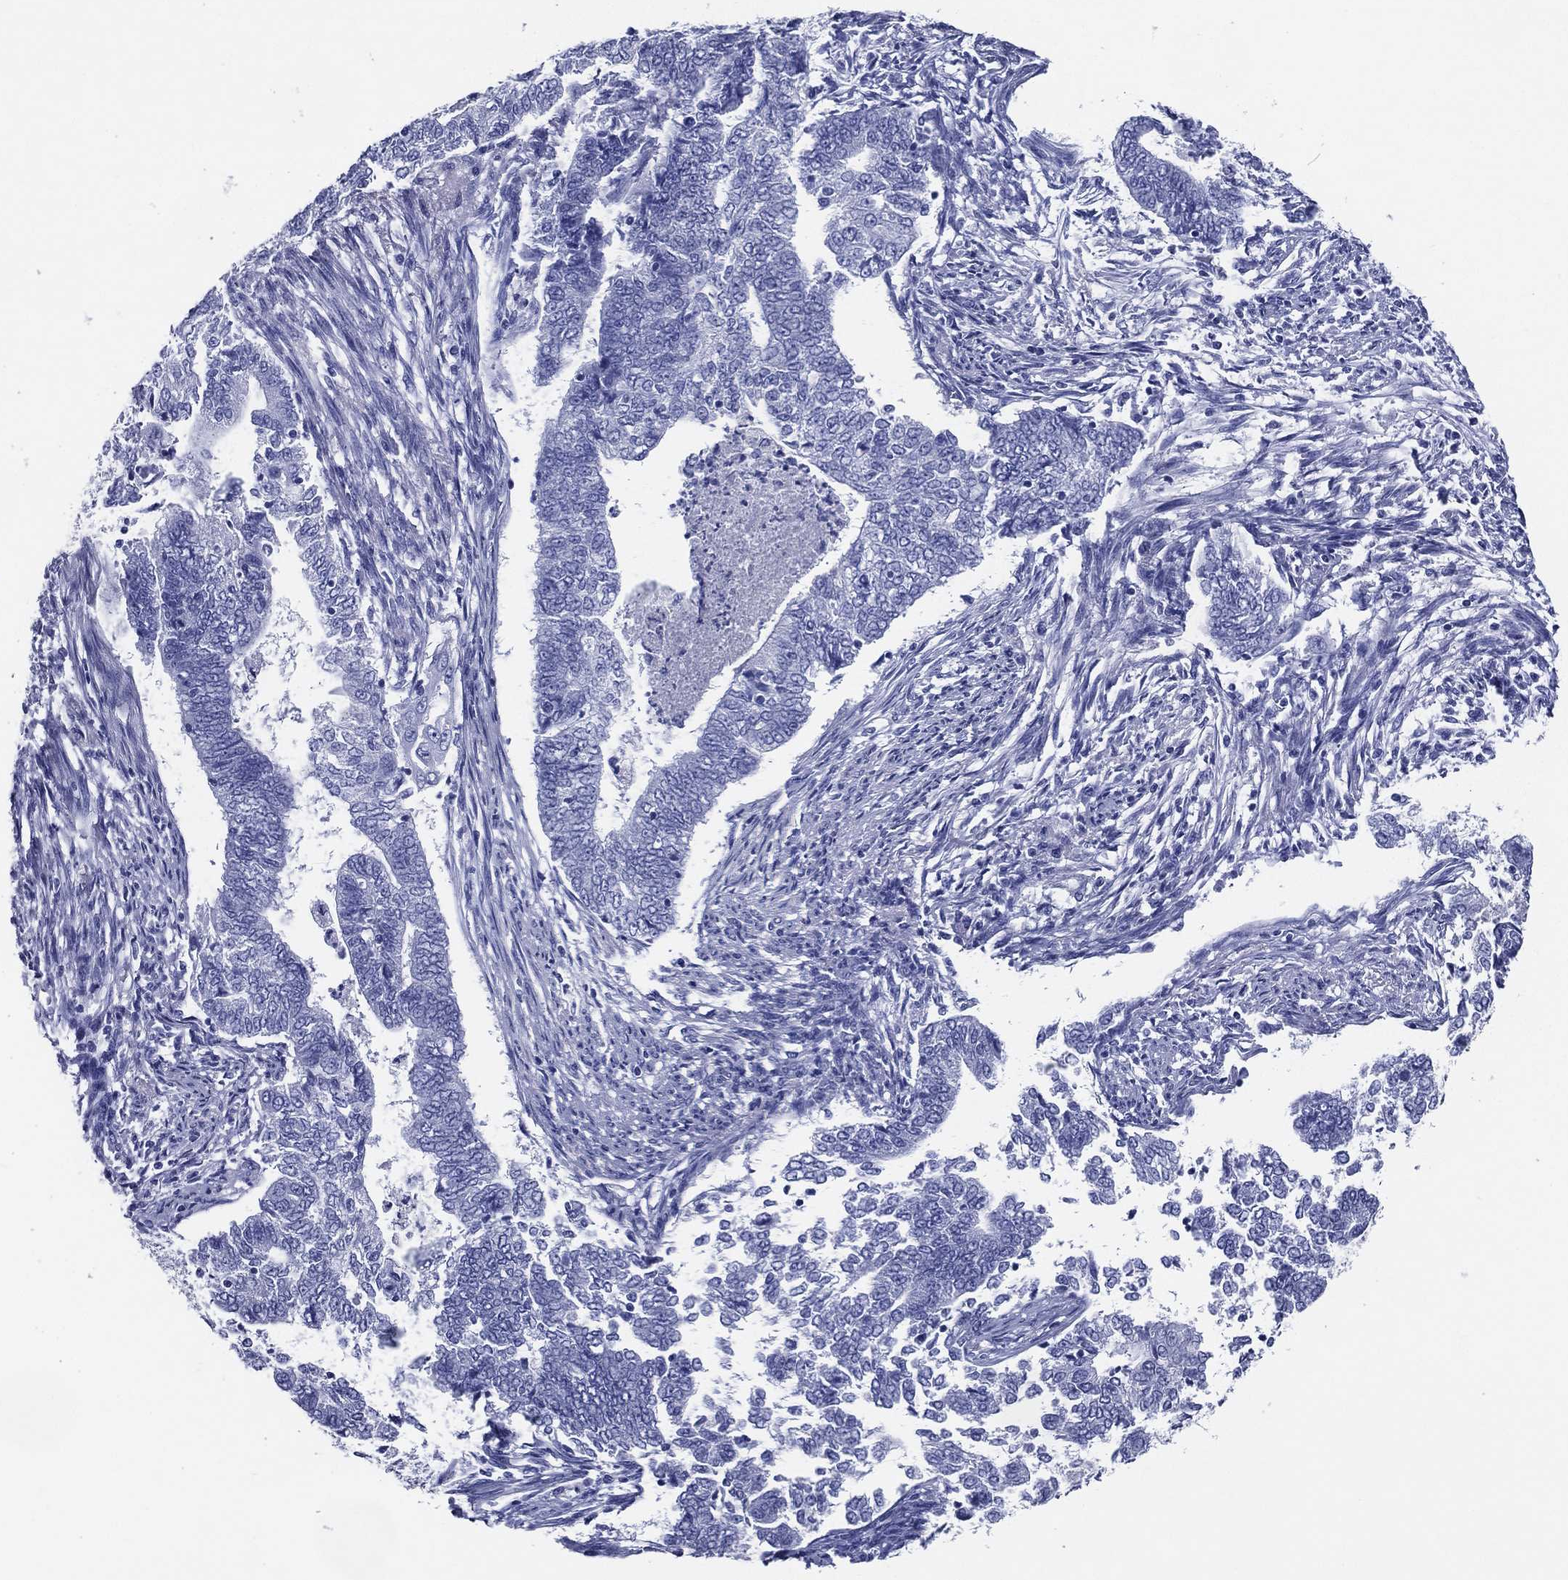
{"staining": {"intensity": "negative", "quantity": "none", "location": "none"}, "tissue": "endometrial cancer", "cell_type": "Tumor cells", "image_type": "cancer", "snomed": [{"axis": "morphology", "description": "Adenocarcinoma, NOS"}, {"axis": "topography", "description": "Endometrium"}], "caption": "High magnification brightfield microscopy of endometrial cancer (adenocarcinoma) stained with DAB (brown) and counterstained with hematoxylin (blue): tumor cells show no significant positivity.", "gene": "ACE2", "patient": {"sex": "female", "age": 65}}